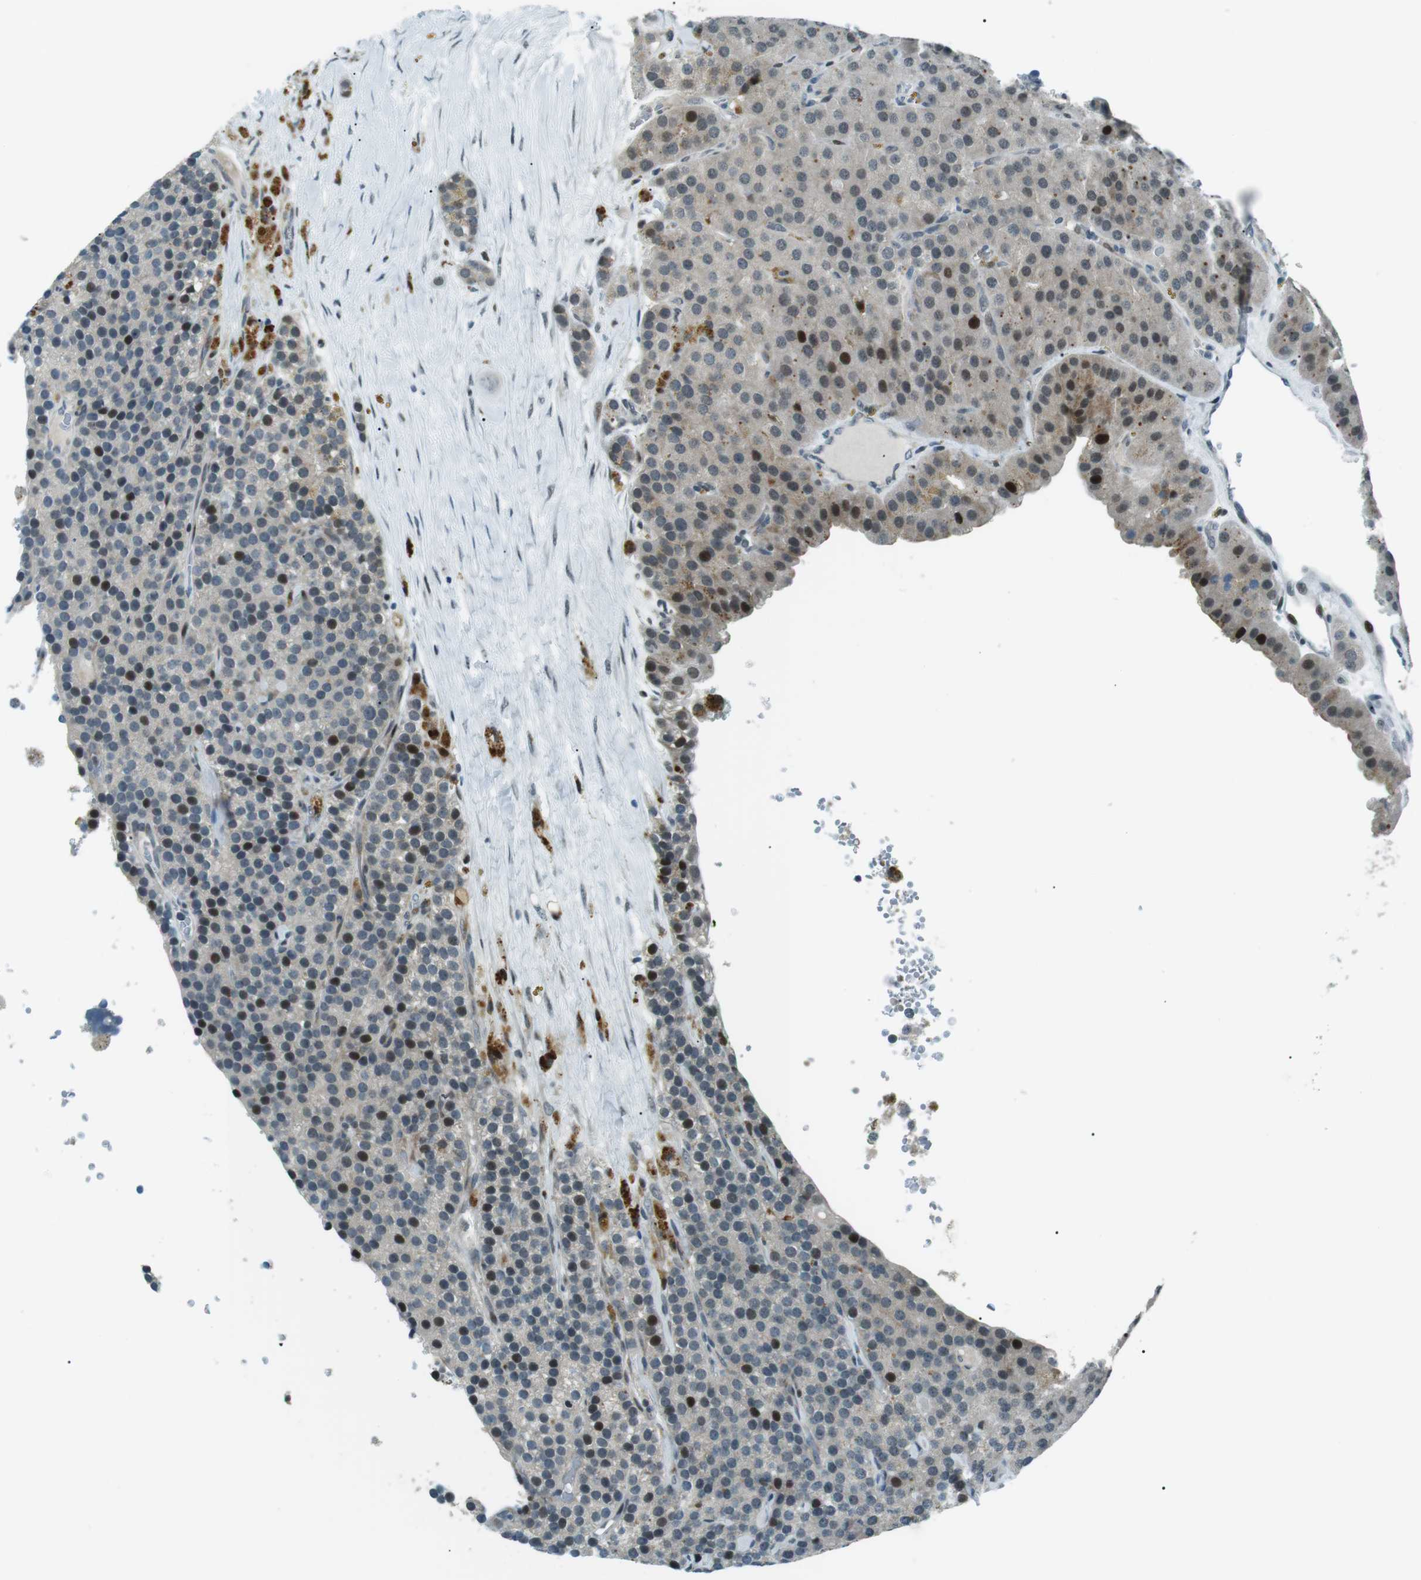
{"staining": {"intensity": "strong", "quantity": "<25%", "location": "nuclear"}, "tissue": "parathyroid gland", "cell_type": "Glandular cells", "image_type": "normal", "snomed": [{"axis": "morphology", "description": "Normal tissue, NOS"}, {"axis": "morphology", "description": "Adenoma, NOS"}, {"axis": "topography", "description": "Parathyroid gland"}], "caption": "DAB (3,3'-diaminobenzidine) immunohistochemical staining of benign parathyroid gland reveals strong nuclear protein positivity in about <25% of glandular cells.", "gene": "PJA1", "patient": {"sex": "female", "age": 86}}